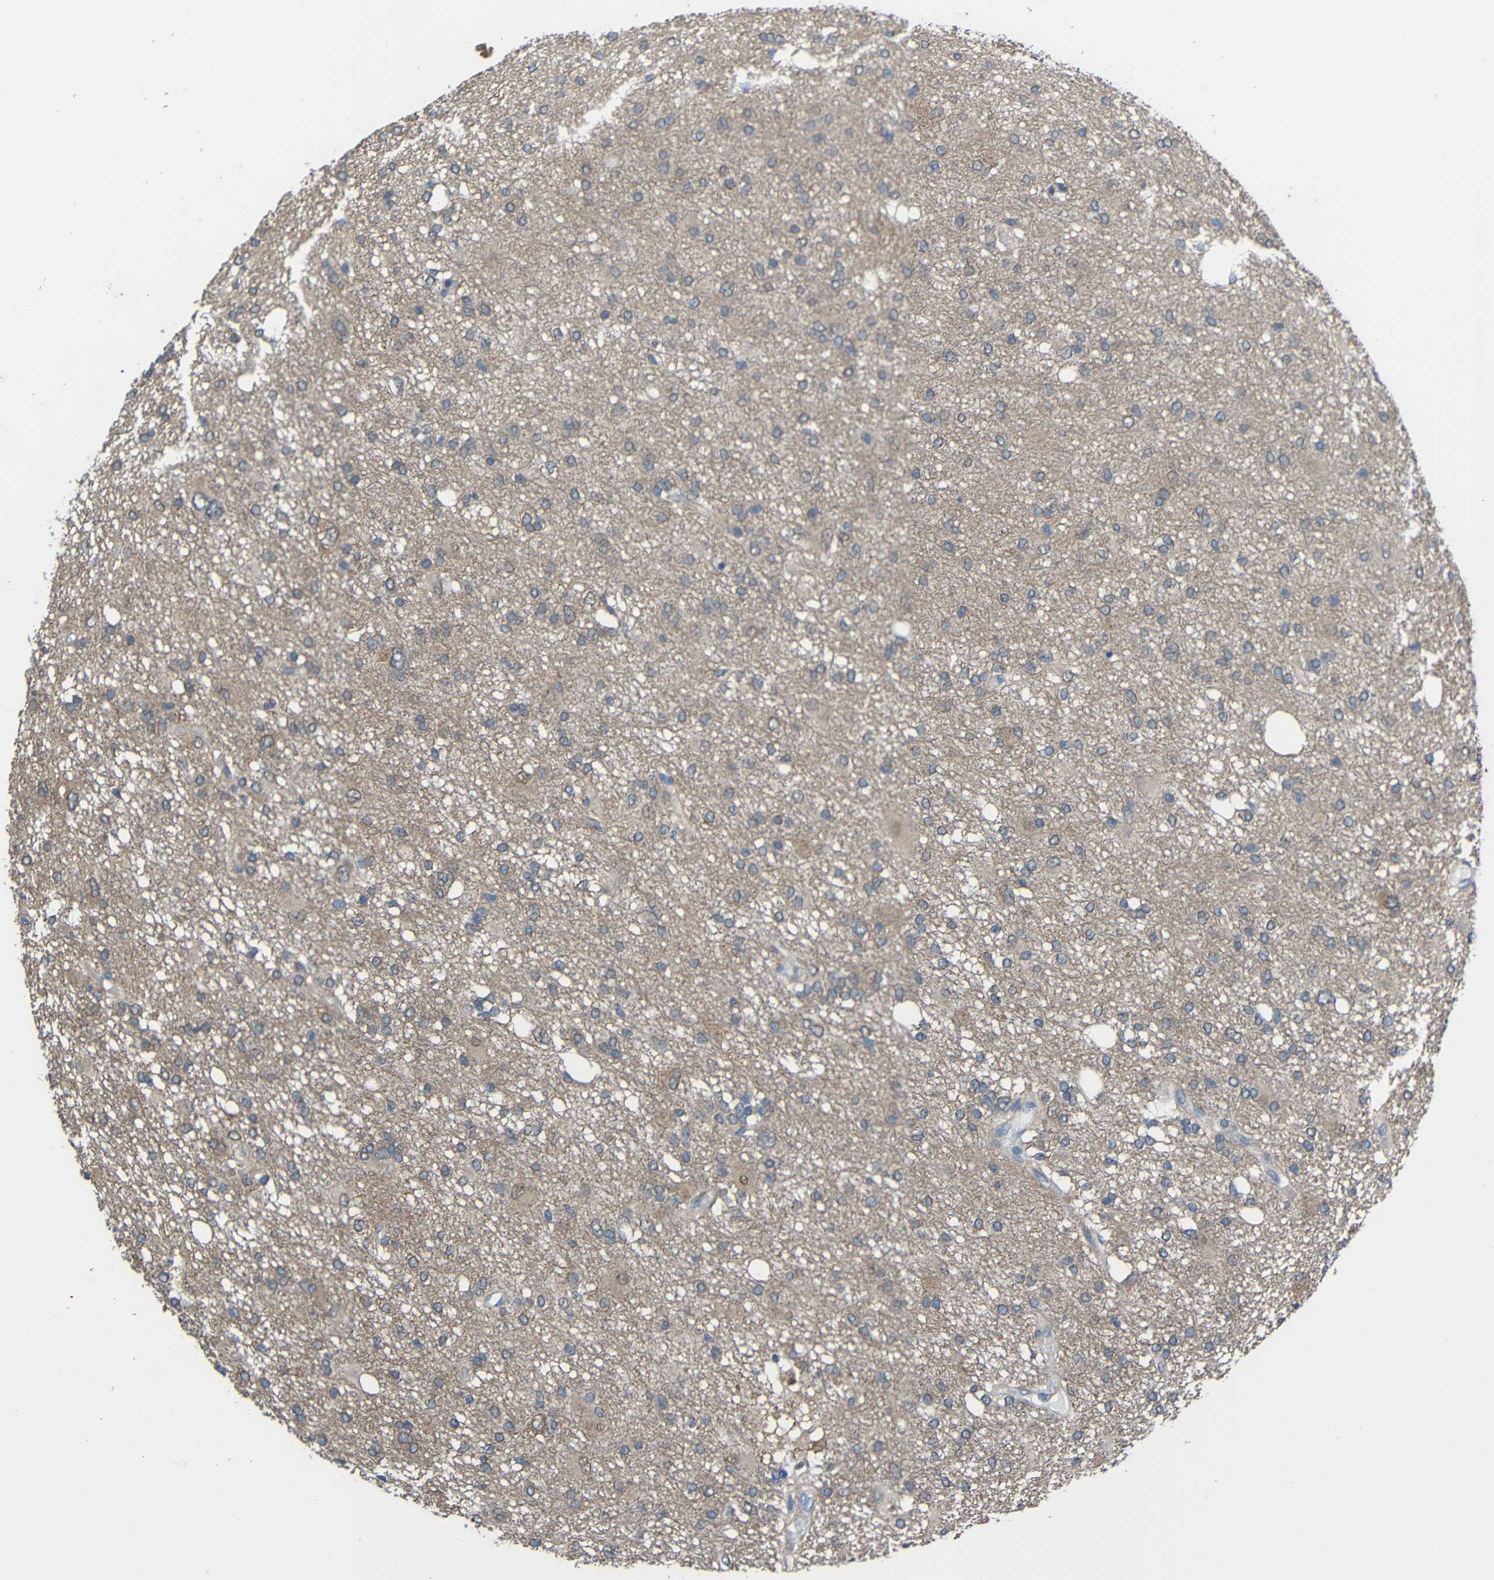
{"staining": {"intensity": "weak", "quantity": ">75%", "location": "cytoplasmic/membranous"}, "tissue": "glioma", "cell_type": "Tumor cells", "image_type": "cancer", "snomed": [{"axis": "morphology", "description": "Glioma, malignant, High grade"}, {"axis": "topography", "description": "Brain"}], "caption": "This photomicrograph displays IHC staining of malignant glioma (high-grade), with low weak cytoplasmic/membranous positivity in about >75% of tumor cells.", "gene": "CHST9", "patient": {"sex": "female", "age": 59}}